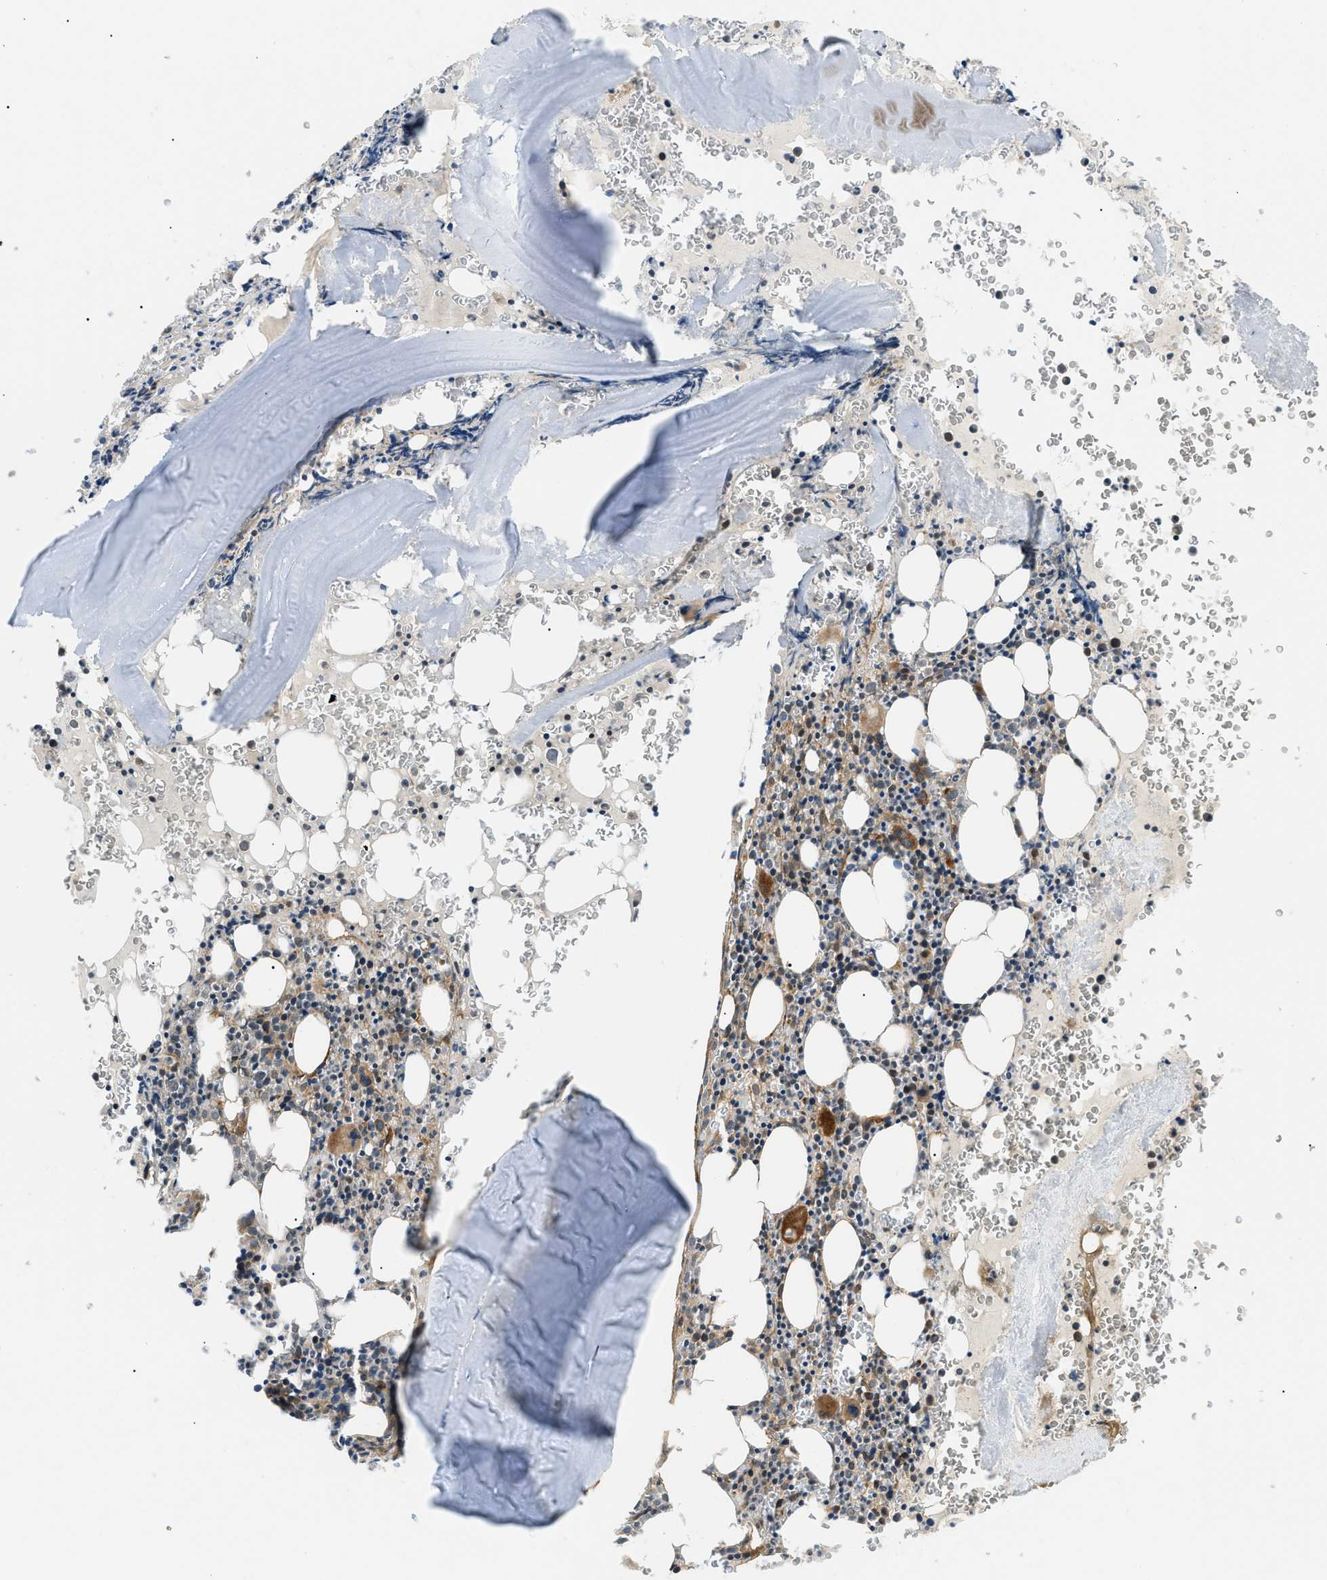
{"staining": {"intensity": "moderate", "quantity": "<25%", "location": "cytoplasmic/membranous"}, "tissue": "bone marrow", "cell_type": "Hematopoietic cells", "image_type": "normal", "snomed": [{"axis": "morphology", "description": "Normal tissue, NOS"}, {"axis": "morphology", "description": "Inflammation, NOS"}, {"axis": "topography", "description": "Bone marrow"}], "caption": "Bone marrow stained for a protein shows moderate cytoplasmic/membranous positivity in hematopoietic cells. Using DAB (brown) and hematoxylin (blue) stains, captured at high magnification using brightfield microscopy.", "gene": "ATP6AP1", "patient": {"sex": "male", "age": 37}}